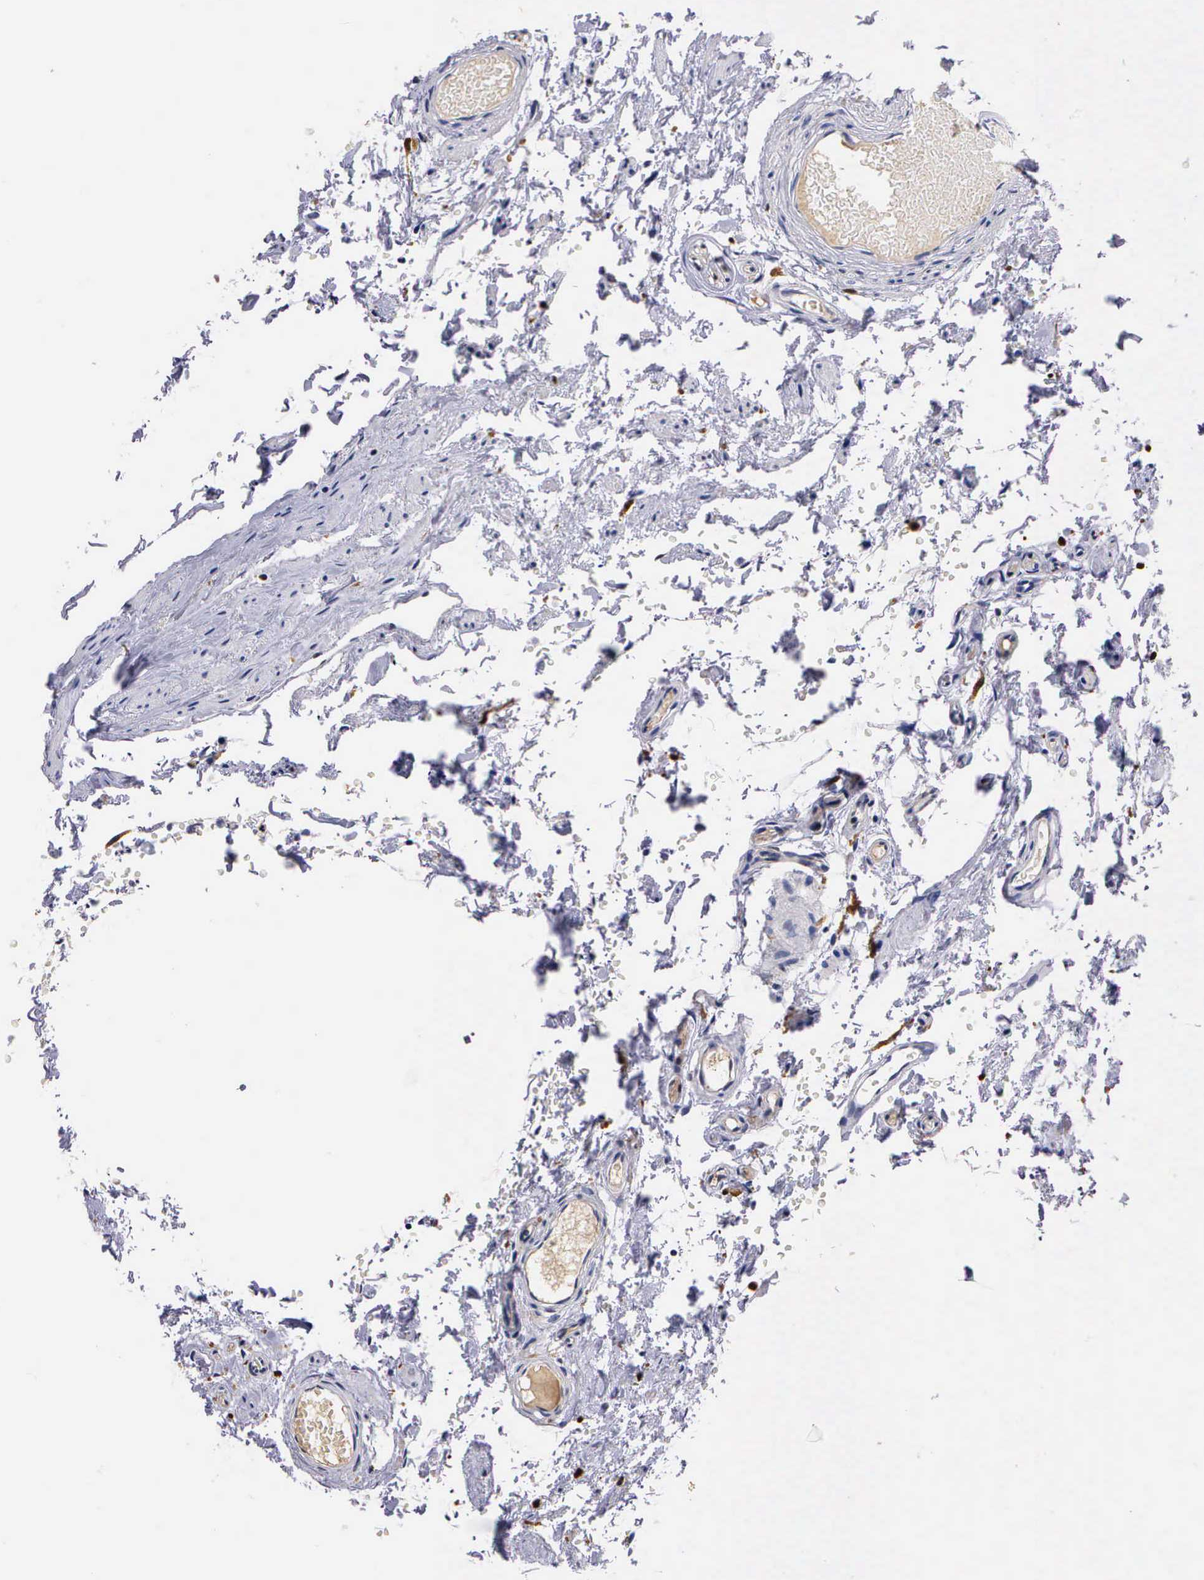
{"staining": {"intensity": "negative", "quantity": "none", "location": "none"}, "tissue": "epididymis", "cell_type": "Glandular cells", "image_type": "normal", "snomed": [{"axis": "morphology", "description": "Normal tissue, NOS"}, {"axis": "topography", "description": "Epididymis"}], "caption": "Immunohistochemical staining of normal human epididymis reveals no significant positivity in glandular cells. (DAB (3,3'-diaminobenzidine) IHC, high magnification).", "gene": "RENBP", "patient": {"sex": "male", "age": 77}}